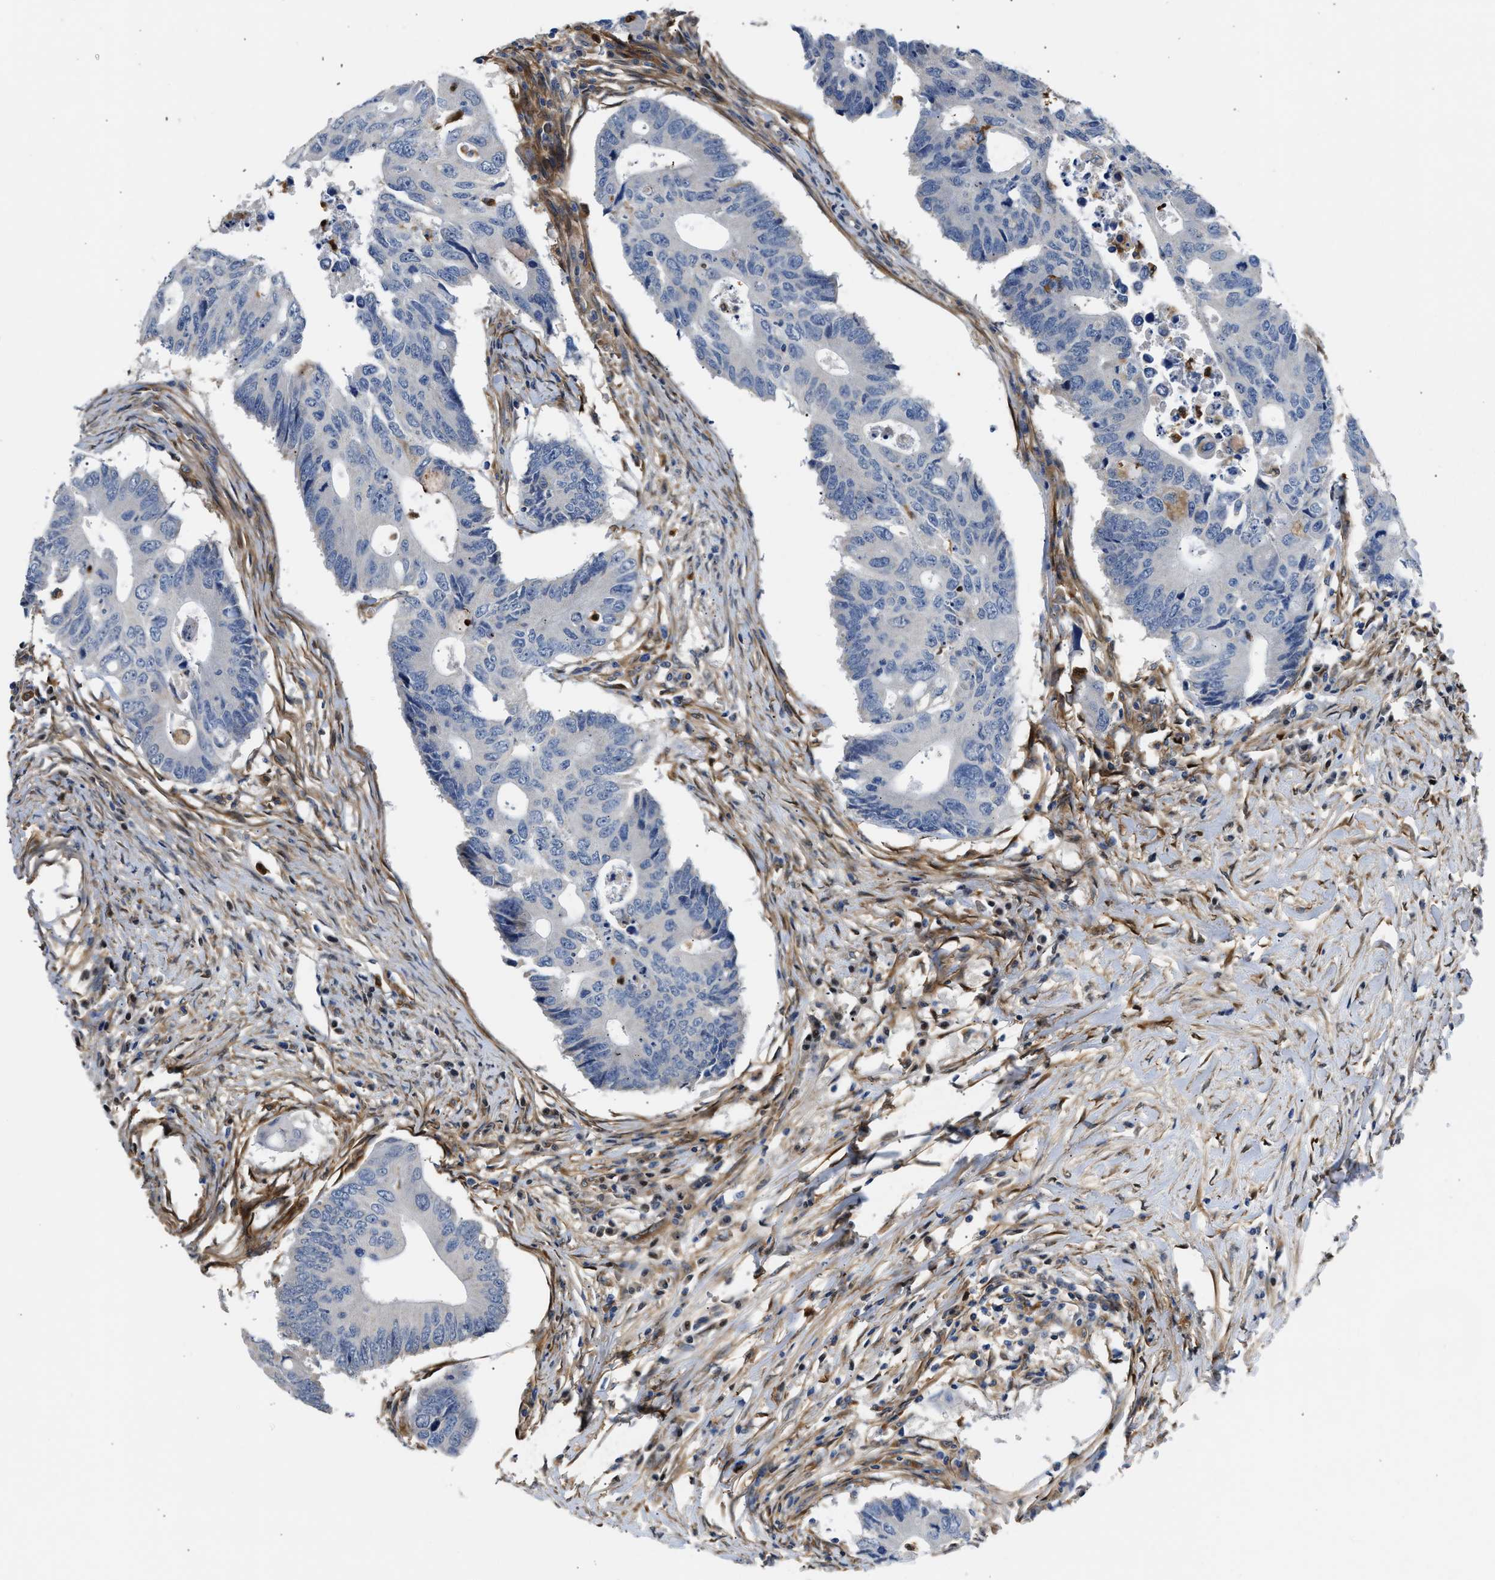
{"staining": {"intensity": "negative", "quantity": "none", "location": "none"}, "tissue": "colorectal cancer", "cell_type": "Tumor cells", "image_type": "cancer", "snomed": [{"axis": "morphology", "description": "Adenocarcinoma, NOS"}, {"axis": "topography", "description": "Colon"}], "caption": "DAB (3,3'-diaminobenzidine) immunohistochemical staining of human colorectal adenocarcinoma reveals no significant positivity in tumor cells. Nuclei are stained in blue.", "gene": "RAB31", "patient": {"sex": "male", "age": 71}}